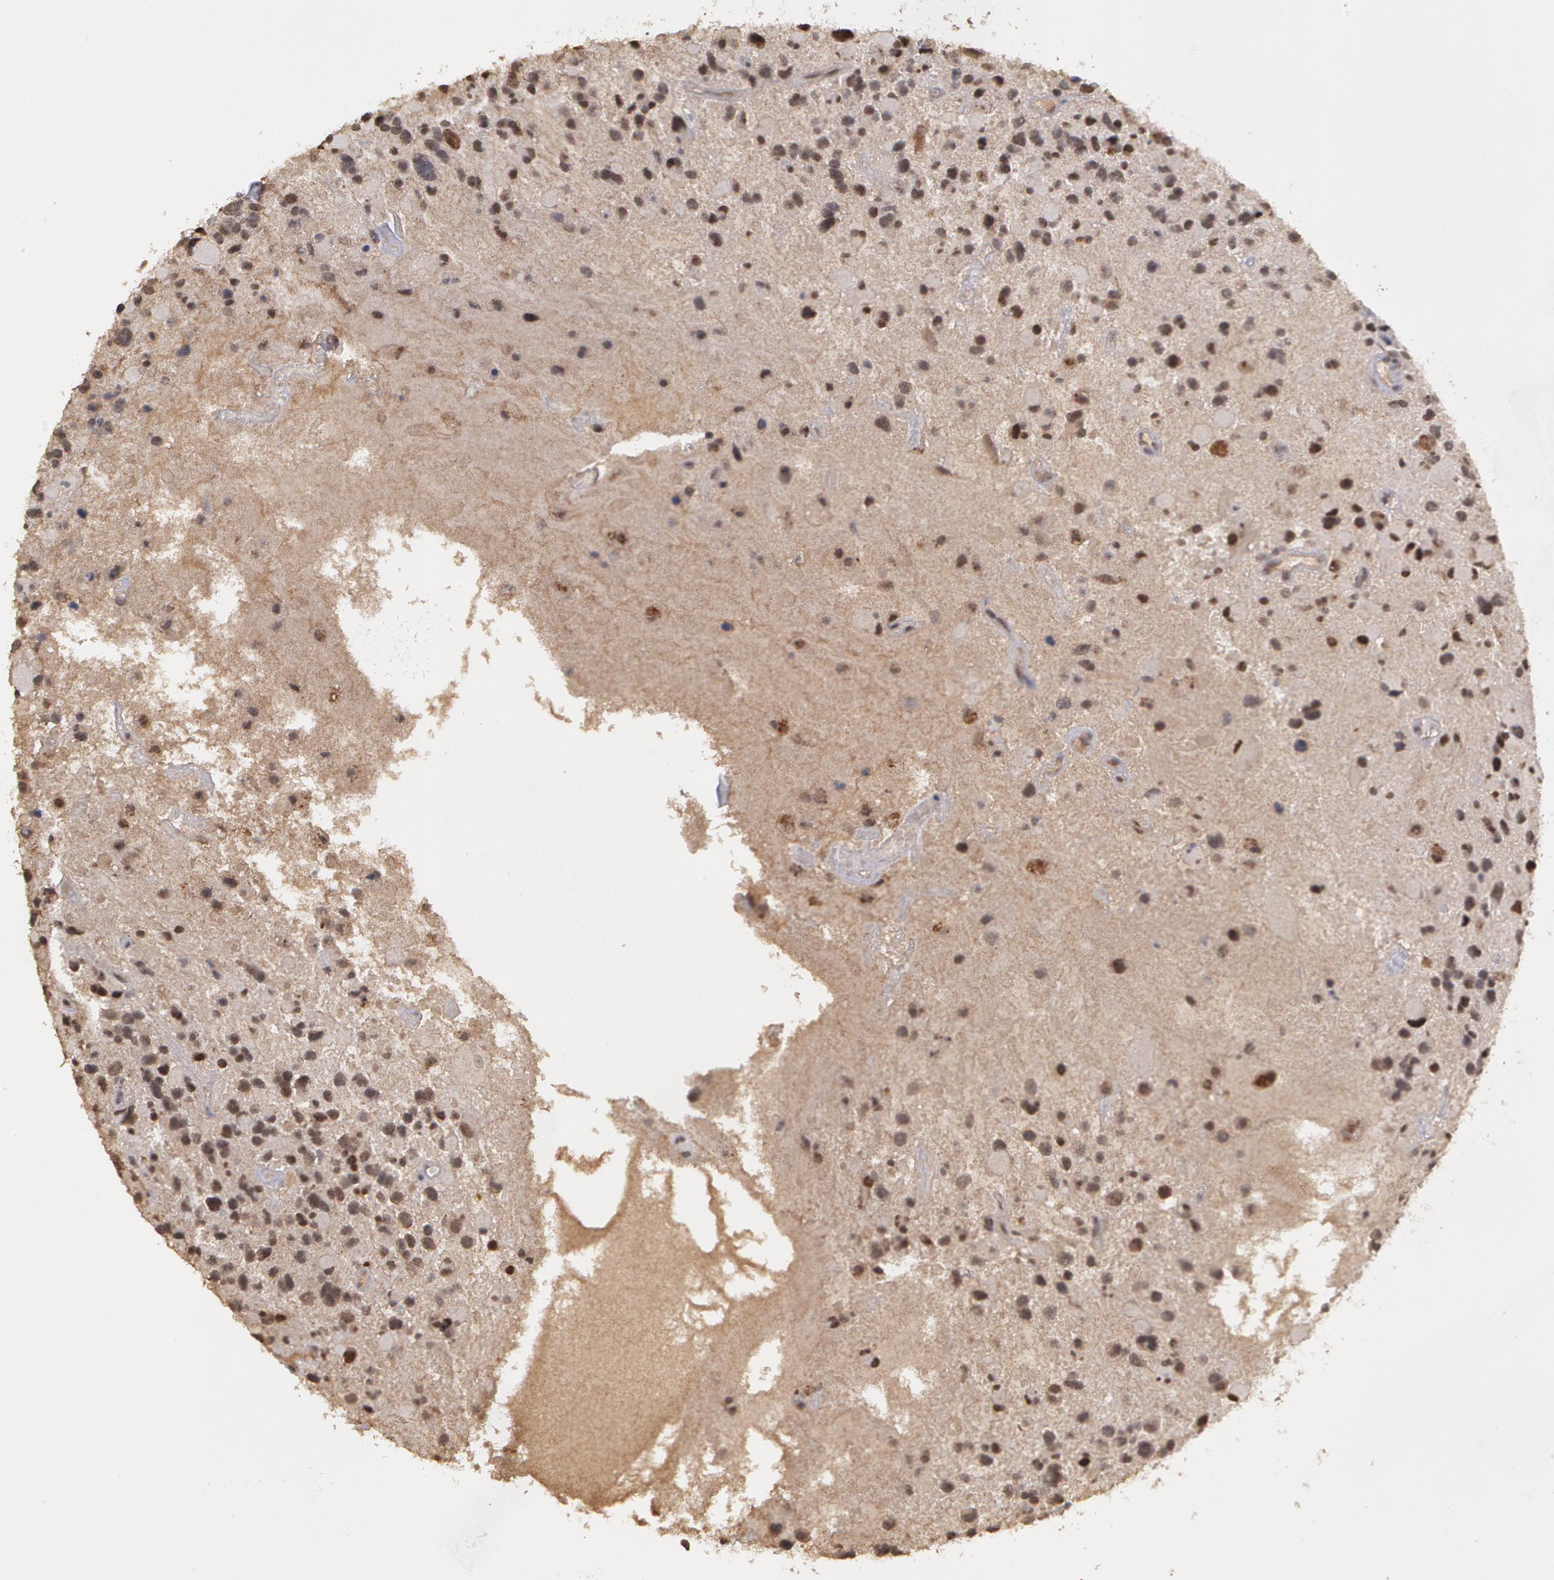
{"staining": {"intensity": "moderate", "quantity": "25%-75%", "location": "nuclear"}, "tissue": "glioma", "cell_type": "Tumor cells", "image_type": "cancer", "snomed": [{"axis": "morphology", "description": "Glioma, malignant, High grade"}, {"axis": "topography", "description": "Brain"}], "caption": "An IHC micrograph of neoplastic tissue is shown. Protein staining in brown labels moderate nuclear positivity in malignant glioma (high-grade) within tumor cells.", "gene": "GLIS1", "patient": {"sex": "female", "age": 37}}